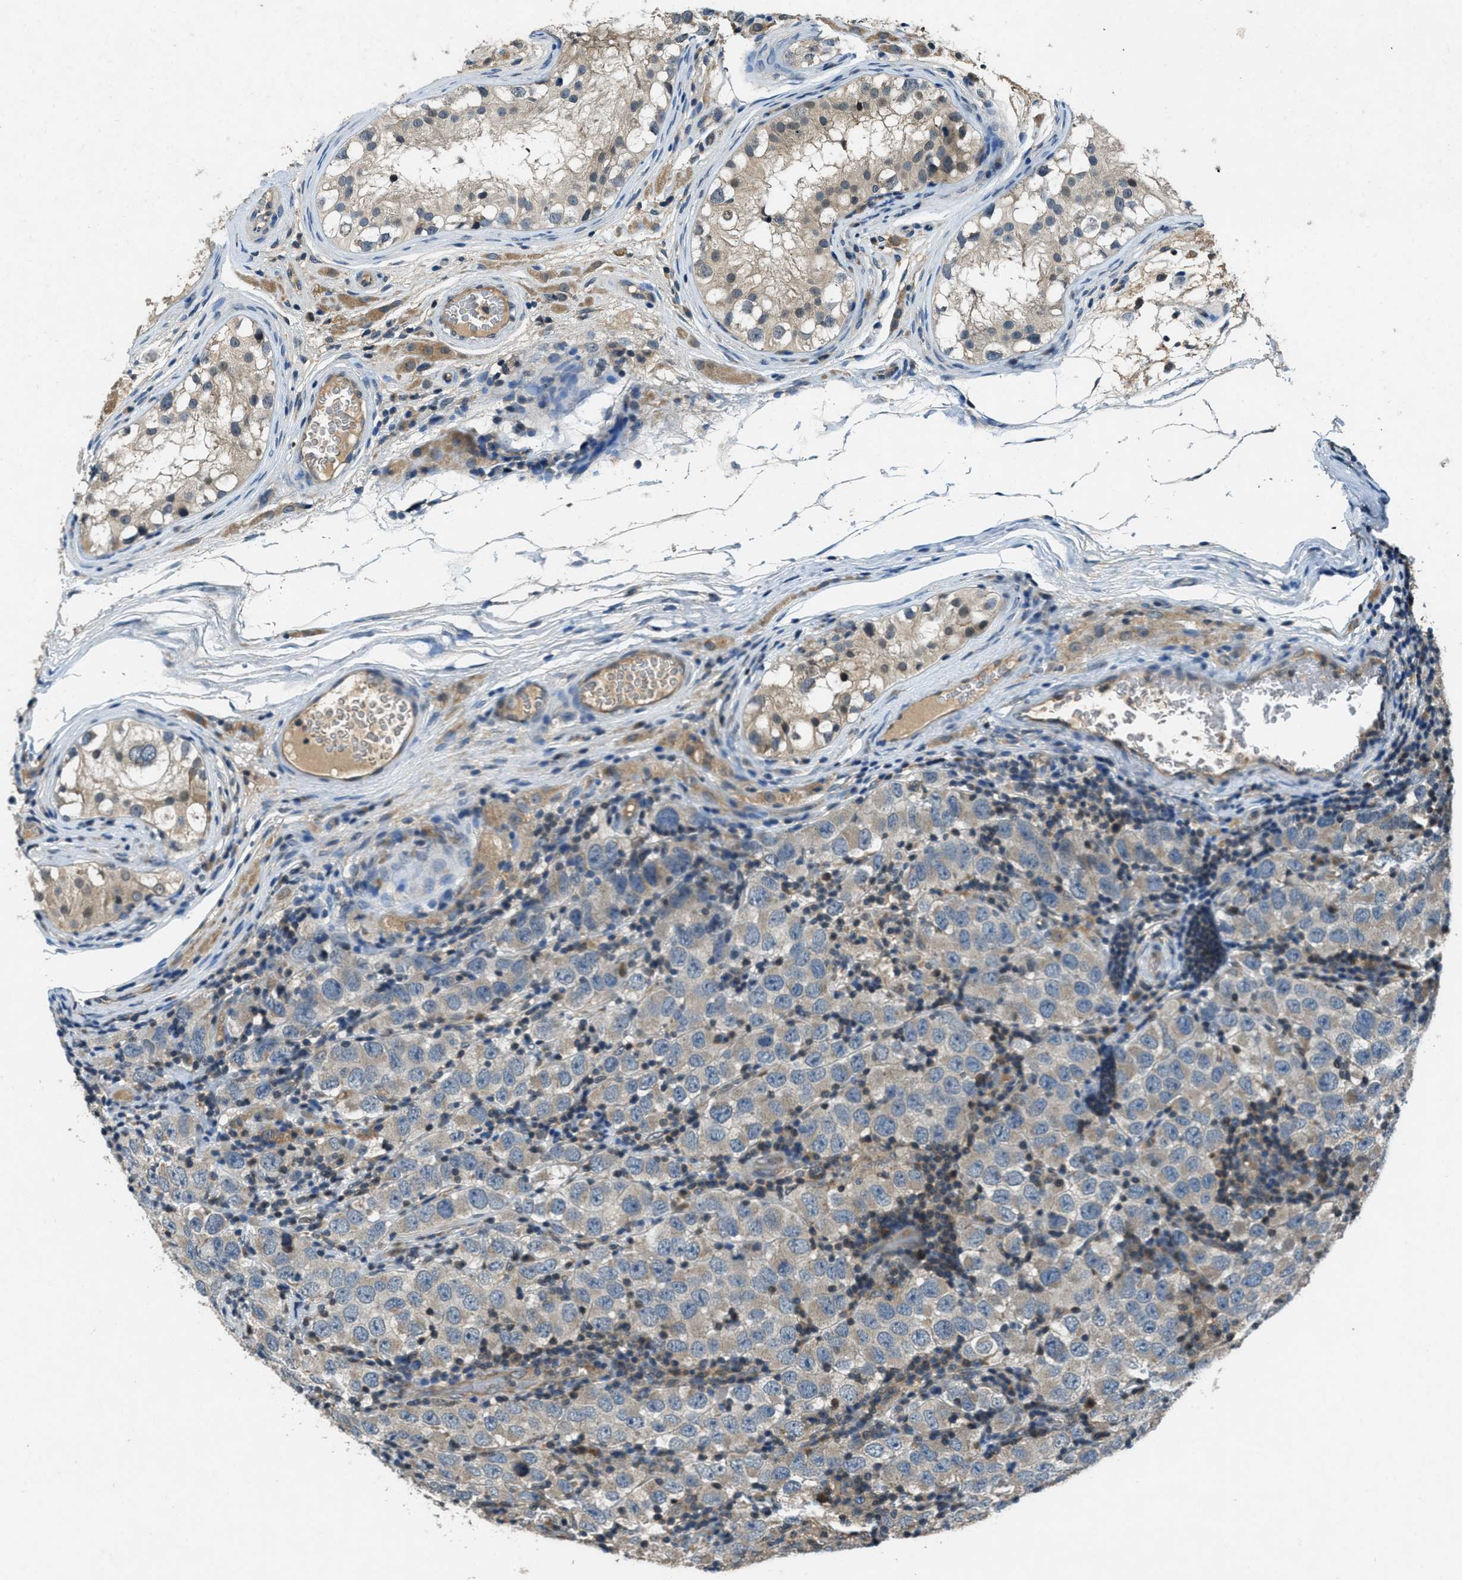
{"staining": {"intensity": "weak", "quantity": "<25%", "location": "cytoplasmic/membranous"}, "tissue": "testis cancer", "cell_type": "Tumor cells", "image_type": "cancer", "snomed": [{"axis": "morphology", "description": "Carcinoma, Embryonal, NOS"}, {"axis": "topography", "description": "Testis"}], "caption": "Immunohistochemistry (IHC) photomicrograph of neoplastic tissue: embryonal carcinoma (testis) stained with DAB shows no significant protein staining in tumor cells. Nuclei are stained in blue.", "gene": "DUSP6", "patient": {"sex": "male", "age": 21}}